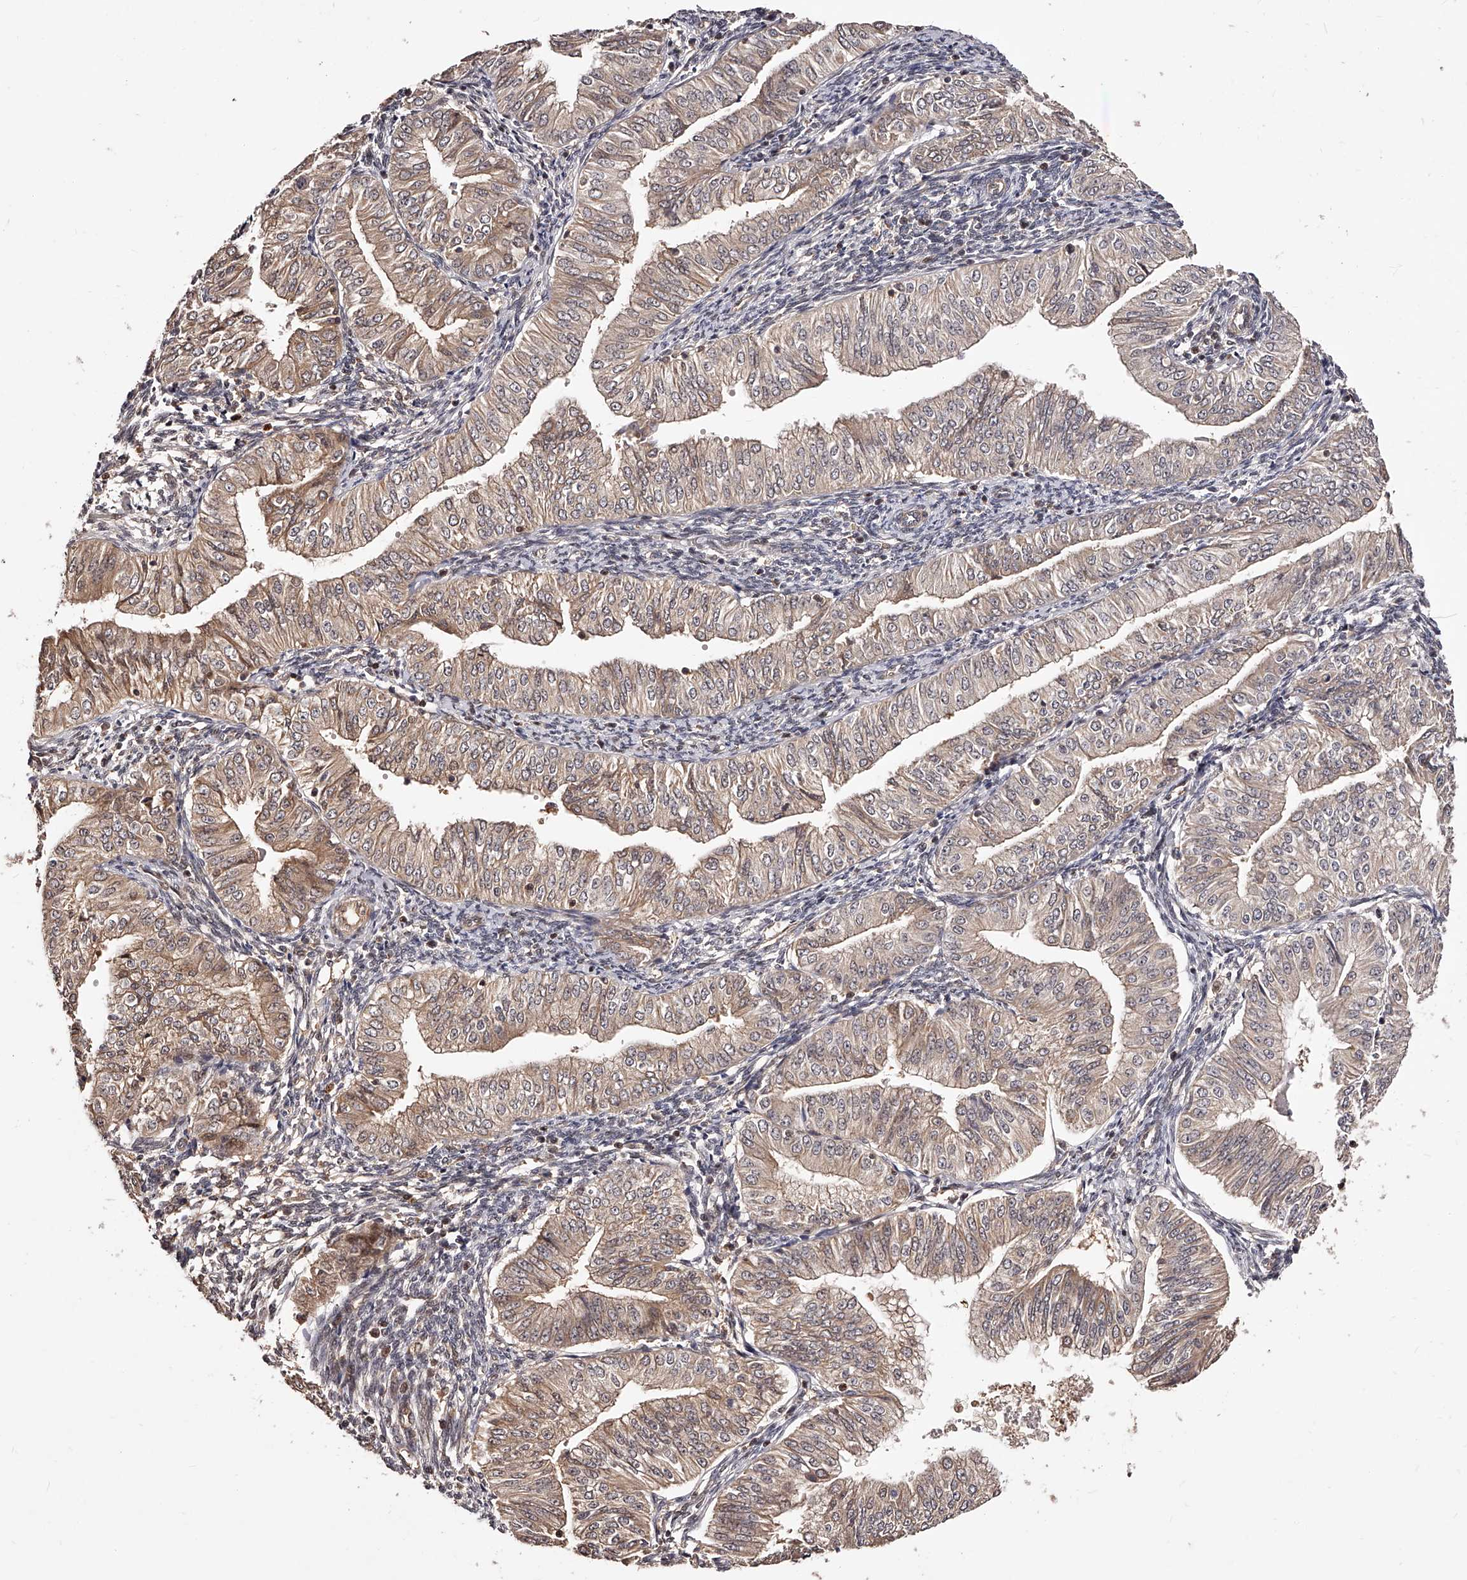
{"staining": {"intensity": "weak", "quantity": "25%-75%", "location": "cytoplasmic/membranous"}, "tissue": "endometrial cancer", "cell_type": "Tumor cells", "image_type": "cancer", "snomed": [{"axis": "morphology", "description": "Normal tissue, NOS"}, {"axis": "morphology", "description": "Adenocarcinoma, NOS"}, {"axis": "topography", "description": "Endometrium"}], "caption": "Tumor cells show weak cytoplasmic/membranous positivity in approximately 25%-75% of cells in endometrial cancer.", "gene": "CUL7", "patient": {"sex": "female", "age": 53}}